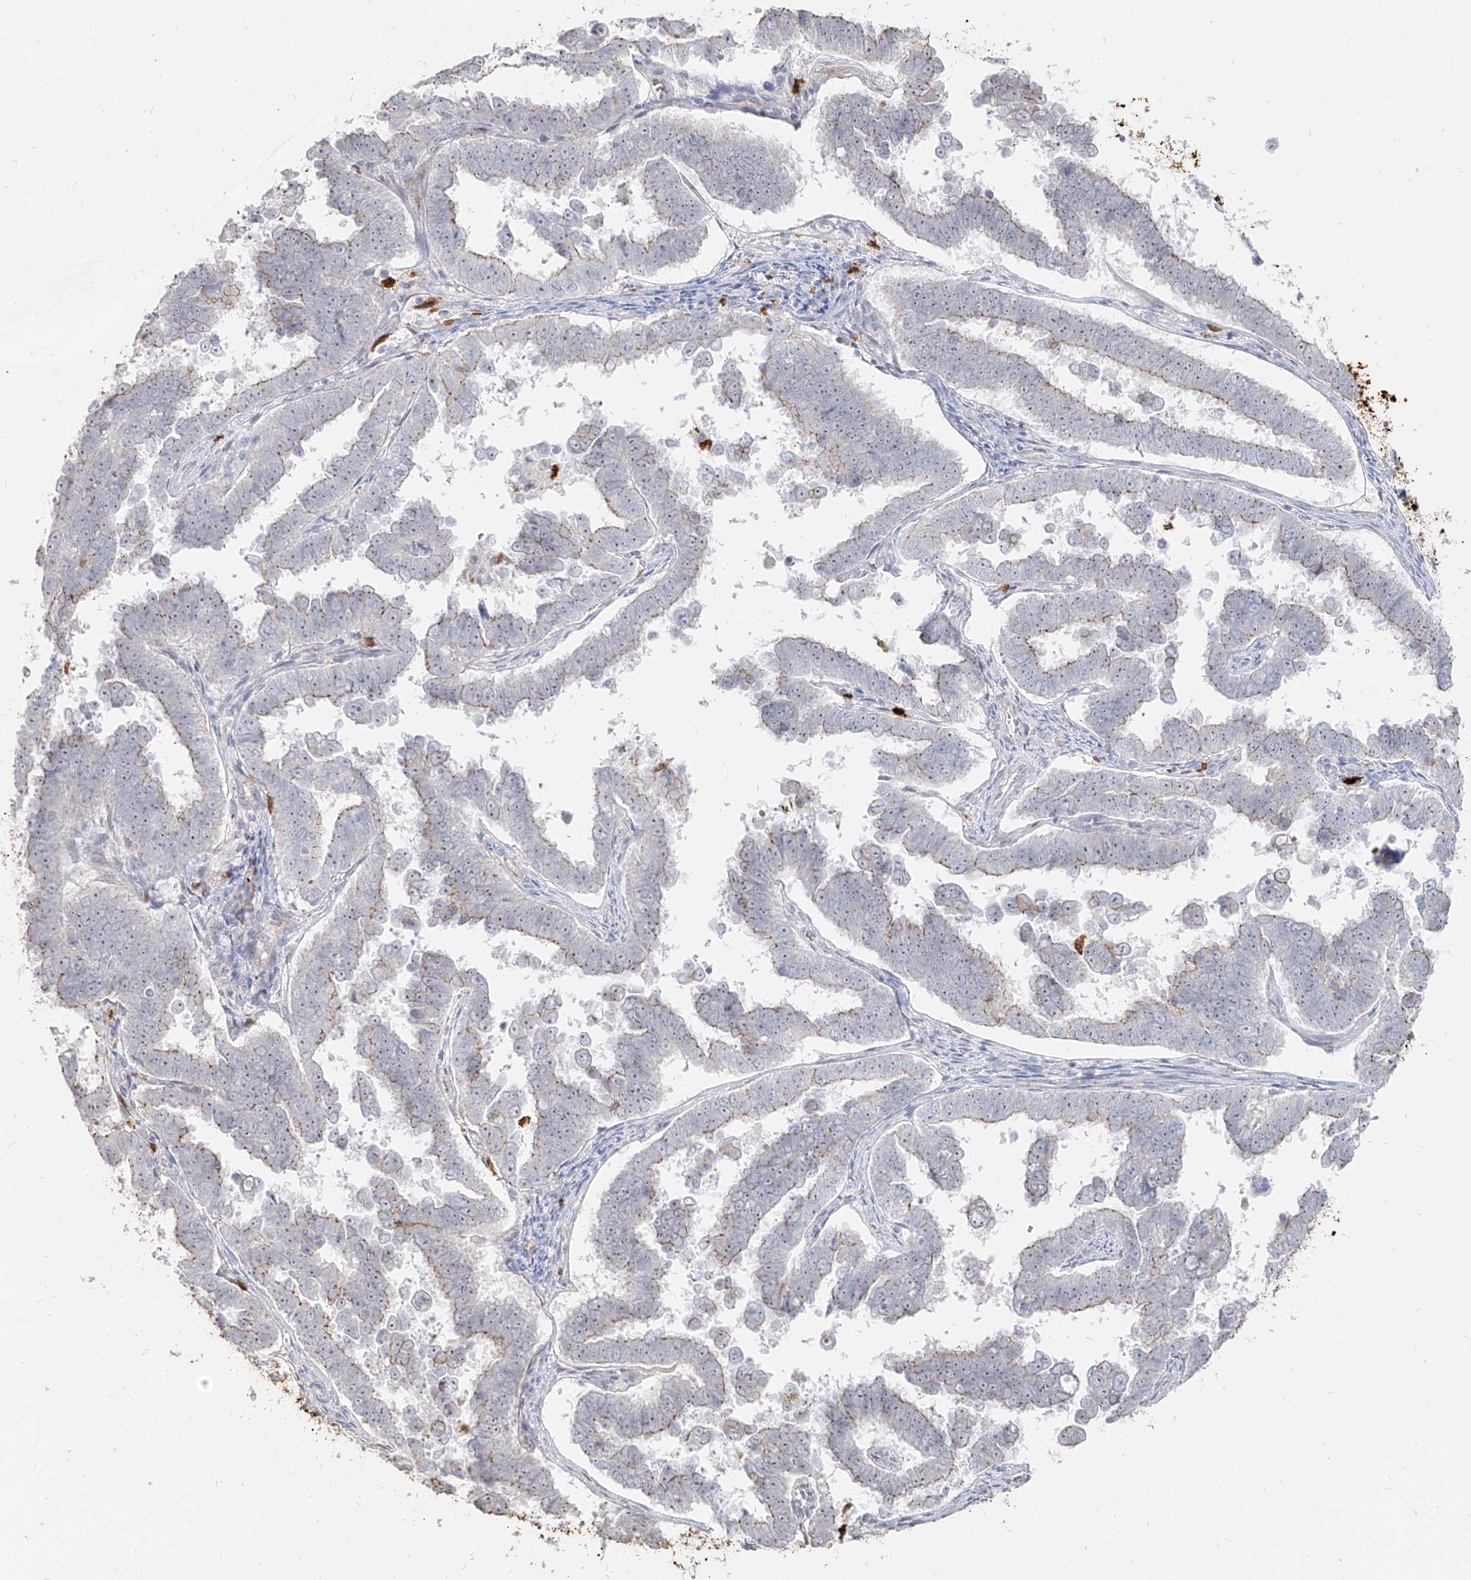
{"staining": {"intensity": "weak", "quantity": "25%-75%", "location": "cytoplasmic/membranous"}, "tissue": "endometrial cancer", "cell_type": "Tumor cells", "image_type": "cancer", "snomed": [{"axis": "morphology", "description": "Adenocarcinoma, NOS"}, {"axis": "topography", "description": "Endometrium"}], "caption": "Human endometrial cancer stained with a protein marker displays weak staining in tumor cells.", "gene": "ZNF227", "patient": {"sex": "female", "age": 75}}